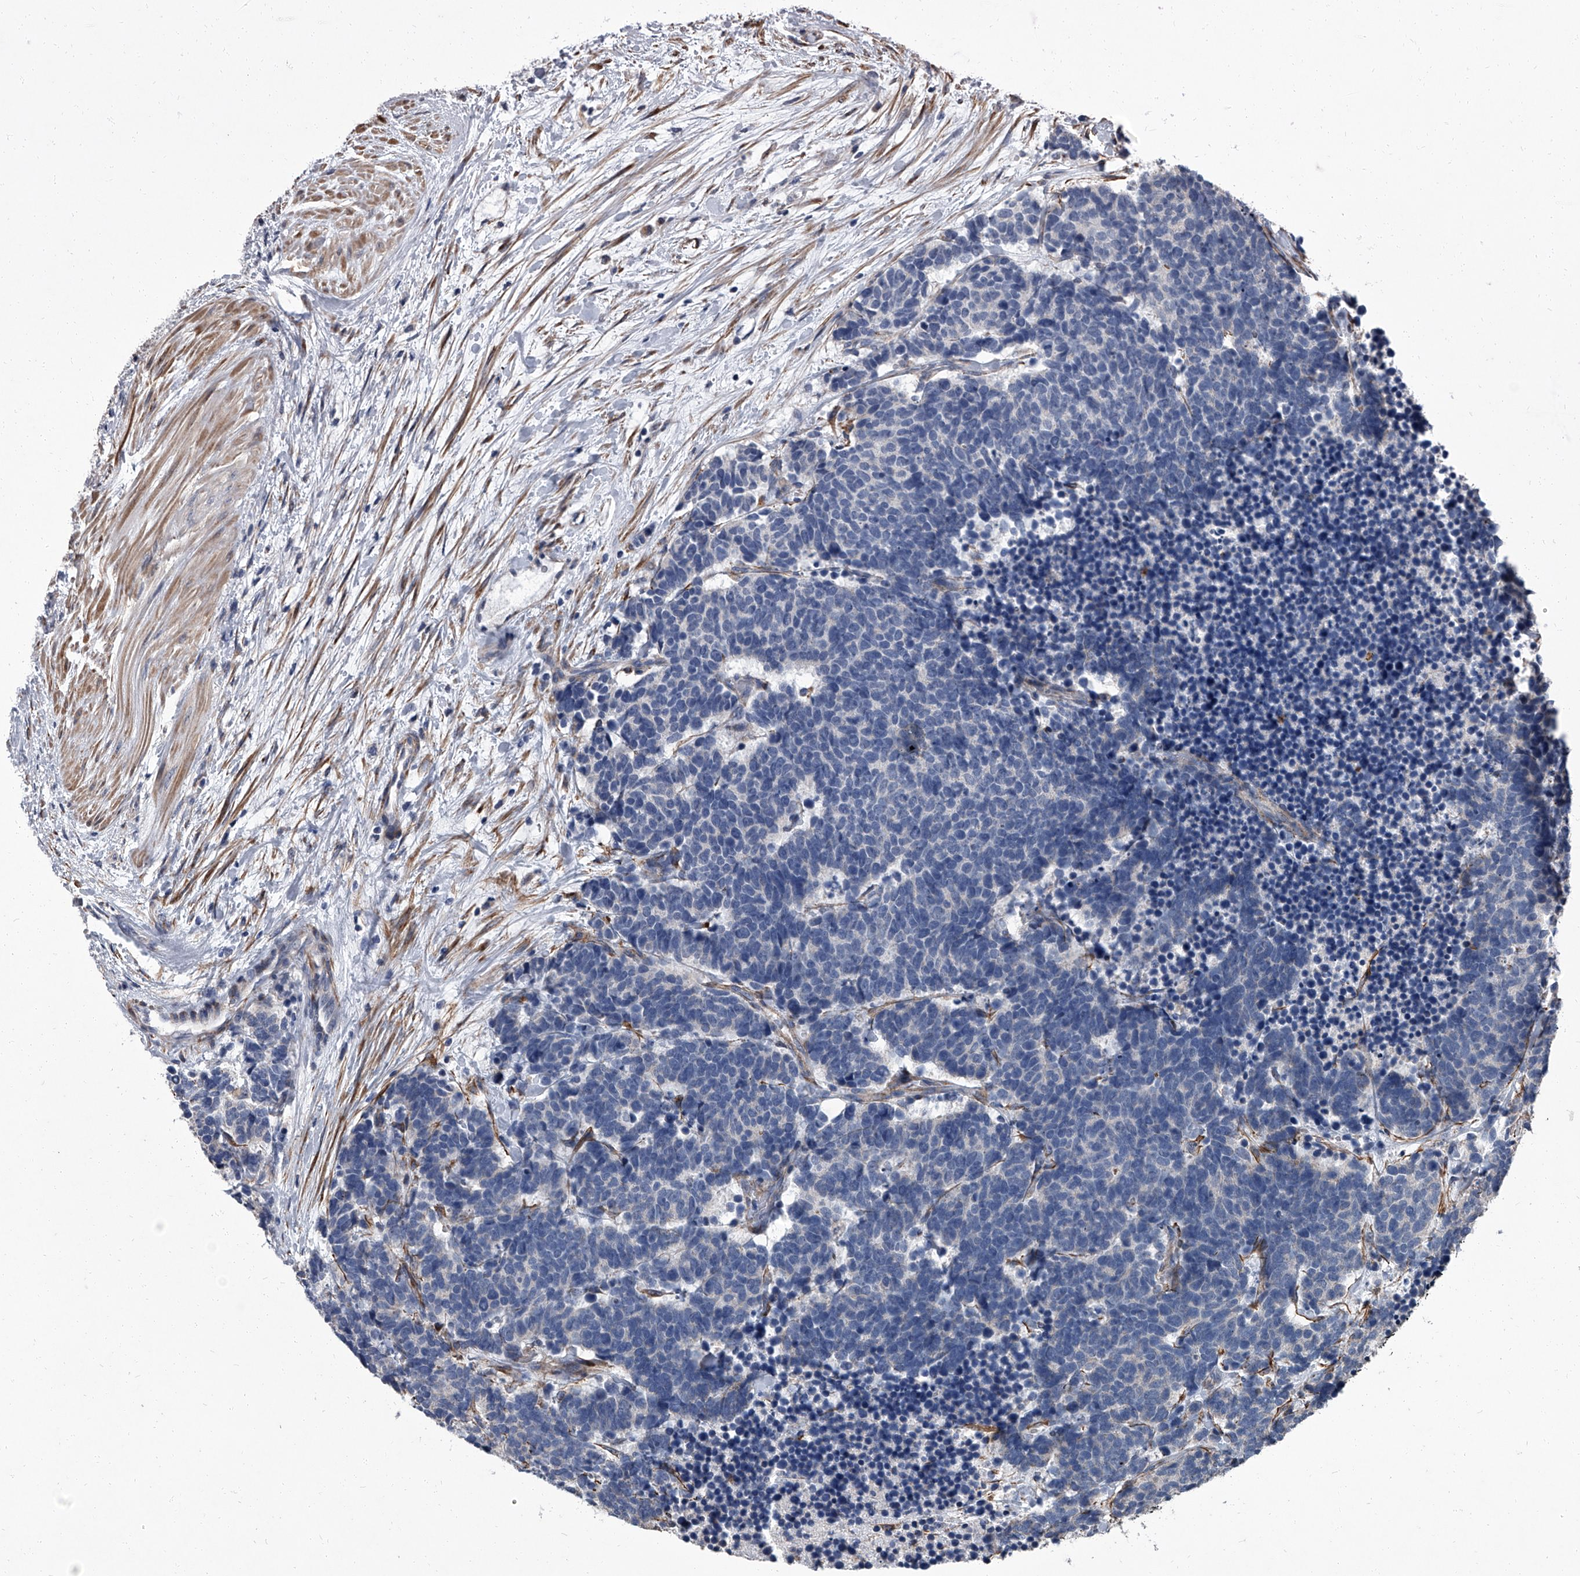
{"staining": {"intensity": "negative", "quantity": "none", "location": "none"}, "tissue": "carcinoid", "cell_type": "Tumor cells", "image_type": "cancer", "snomed": [{"axis": "morphology", "description": "Carcinoma, NOS"}, {"axis": "morphology", "description": "Carcinoid, malignant, NOS"}, {"axis": "topography", "description": "Urinary bladder"}], "caption": "An image of human malignant carcinoid is negative for staining in tumor cells.", "gene": "SIRT4", "patient": {"sex": "male", "age": 57}}